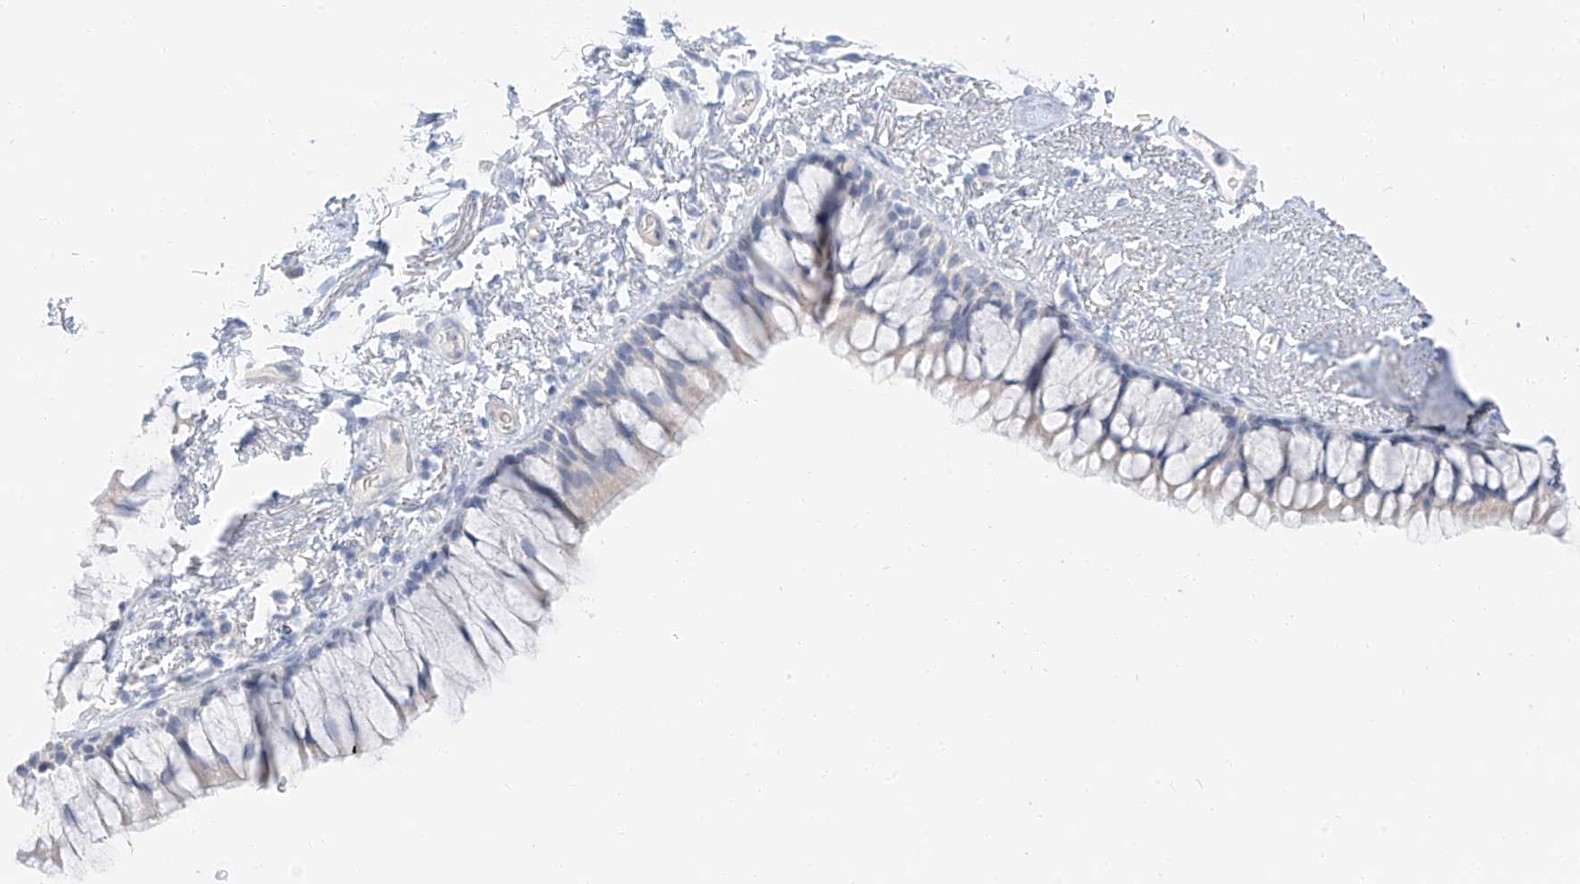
{"staining": {"intensity": "negative", "quantity": "none", "location": "none"}, "tissue": "bronchus", "cell_type": "Respiratory epithelial cells", "image_type": "normal", "snomed": [{"axis": "morphology", "description": "Normal tissue, NOS"}, {"axis": "topography", "description": "Cartilage tissue"}, {"axis": "topography", "description": "Bronchus"}], "caption": "Immunohistochemistry histopathology image of unremarkable bronchus stained for a protein (brown), which displays no positivity in respiratory epithelial cells.", "gene": "PGC", "patient": {"sex": "female", "age": 73}}